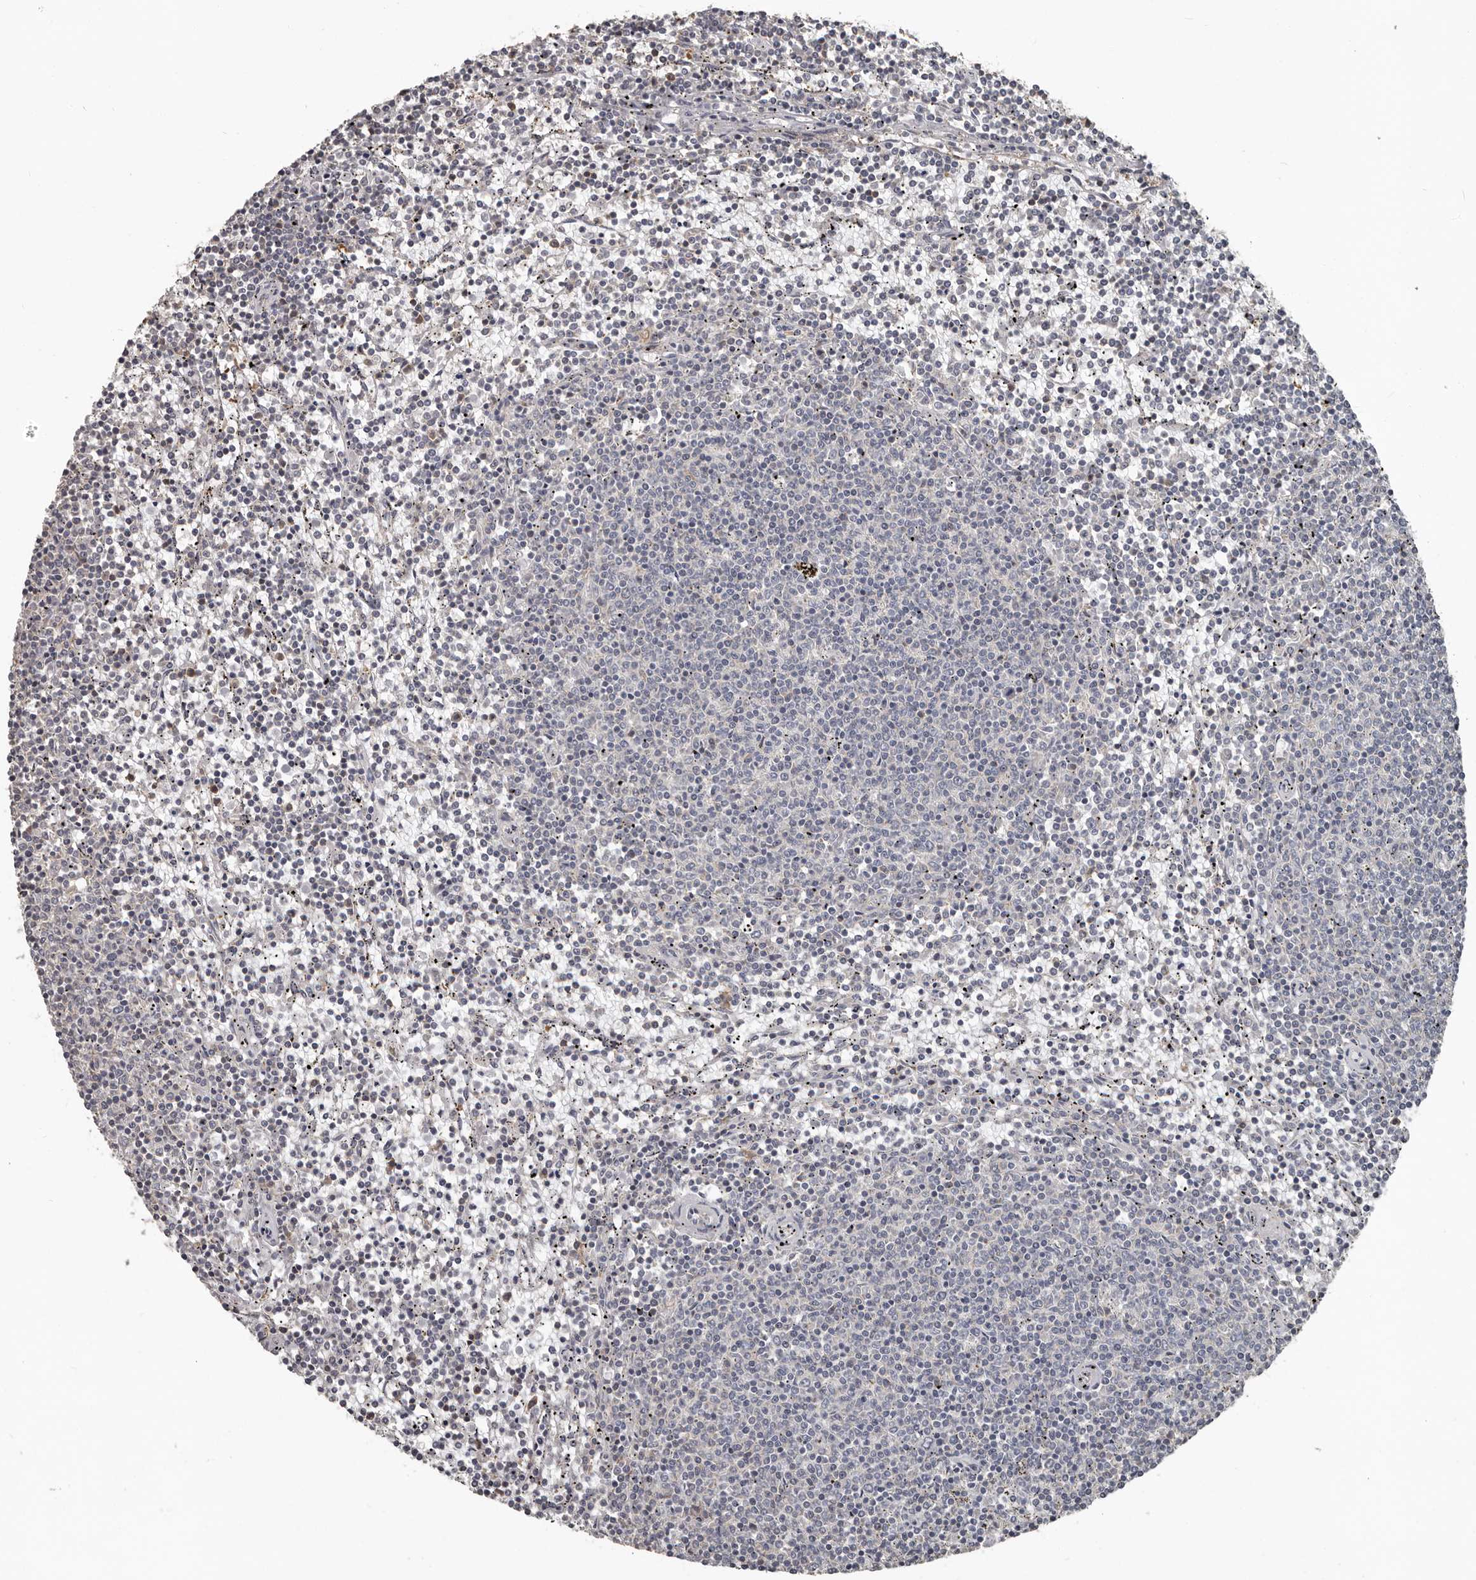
{"staining": {"intensity": "negative", "quantity": "none", "location": "none"}, "tissue": "lymphoma", "cell_type": "Tumor cells", "image_type": "cancer", "snomed": [{"axis": "morphology", "description": "Malignant lymphoma, non-Hodgkin's type, Low grade"}, {"axis": "topography", "description": "Spleen"}], "caption": "Immunohistochemistry (IHC) micrograph of neoplastic tissue: lymphoma stained with DAB exhibits no significant protein positivity in tumor cells.", "gene": "CA6", "patient": {"sex": "female", "age": 50}}